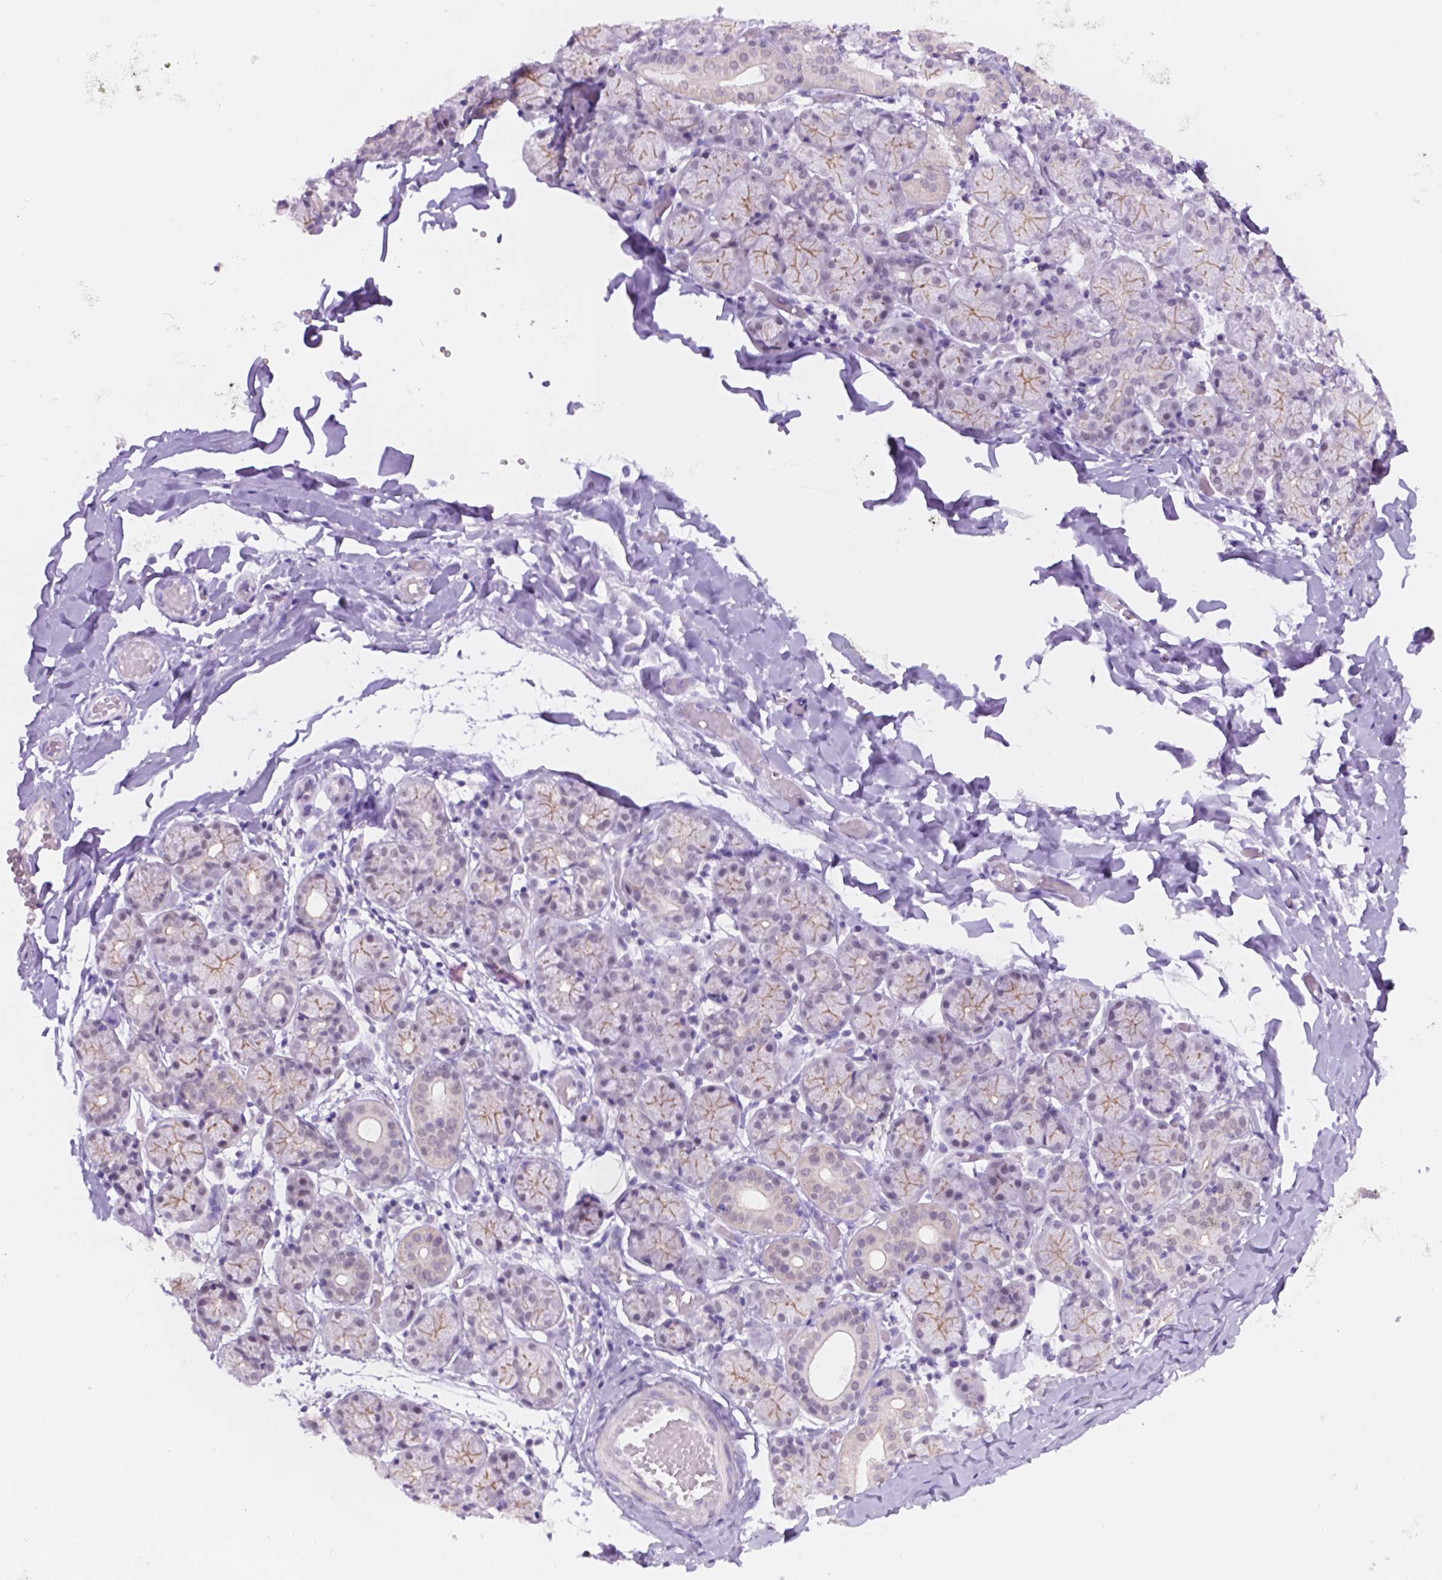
{"staining": {"intensity": "moderate", "quantity": "25%-75%", "location": "cytoplasmic/membranous"}, "tissue": "salivary gland", "cell_type": "Glandular cells", "image_type": "normal", "snomed": [{"axis": "morphology", "description": "Normal tissue, NOS"}, {"axis": "topography", "description": "Salivary gland"}, {"axis": "topography", "description": "Peripheral nerve tissue"}], "caption": "DAB (3,3'-diaminobenzidine) immunohistochemical staining of normal human salivary gland displays moderate cytoplasmic/membranous protein positivity in about 25%-75% of glandular cells. (DAB (3,3'-diaminobenzidine) IHC with brightfield microscopy, high magnification).", "gene": "DCC", "patient": {"sex": "female", "age": 24}}